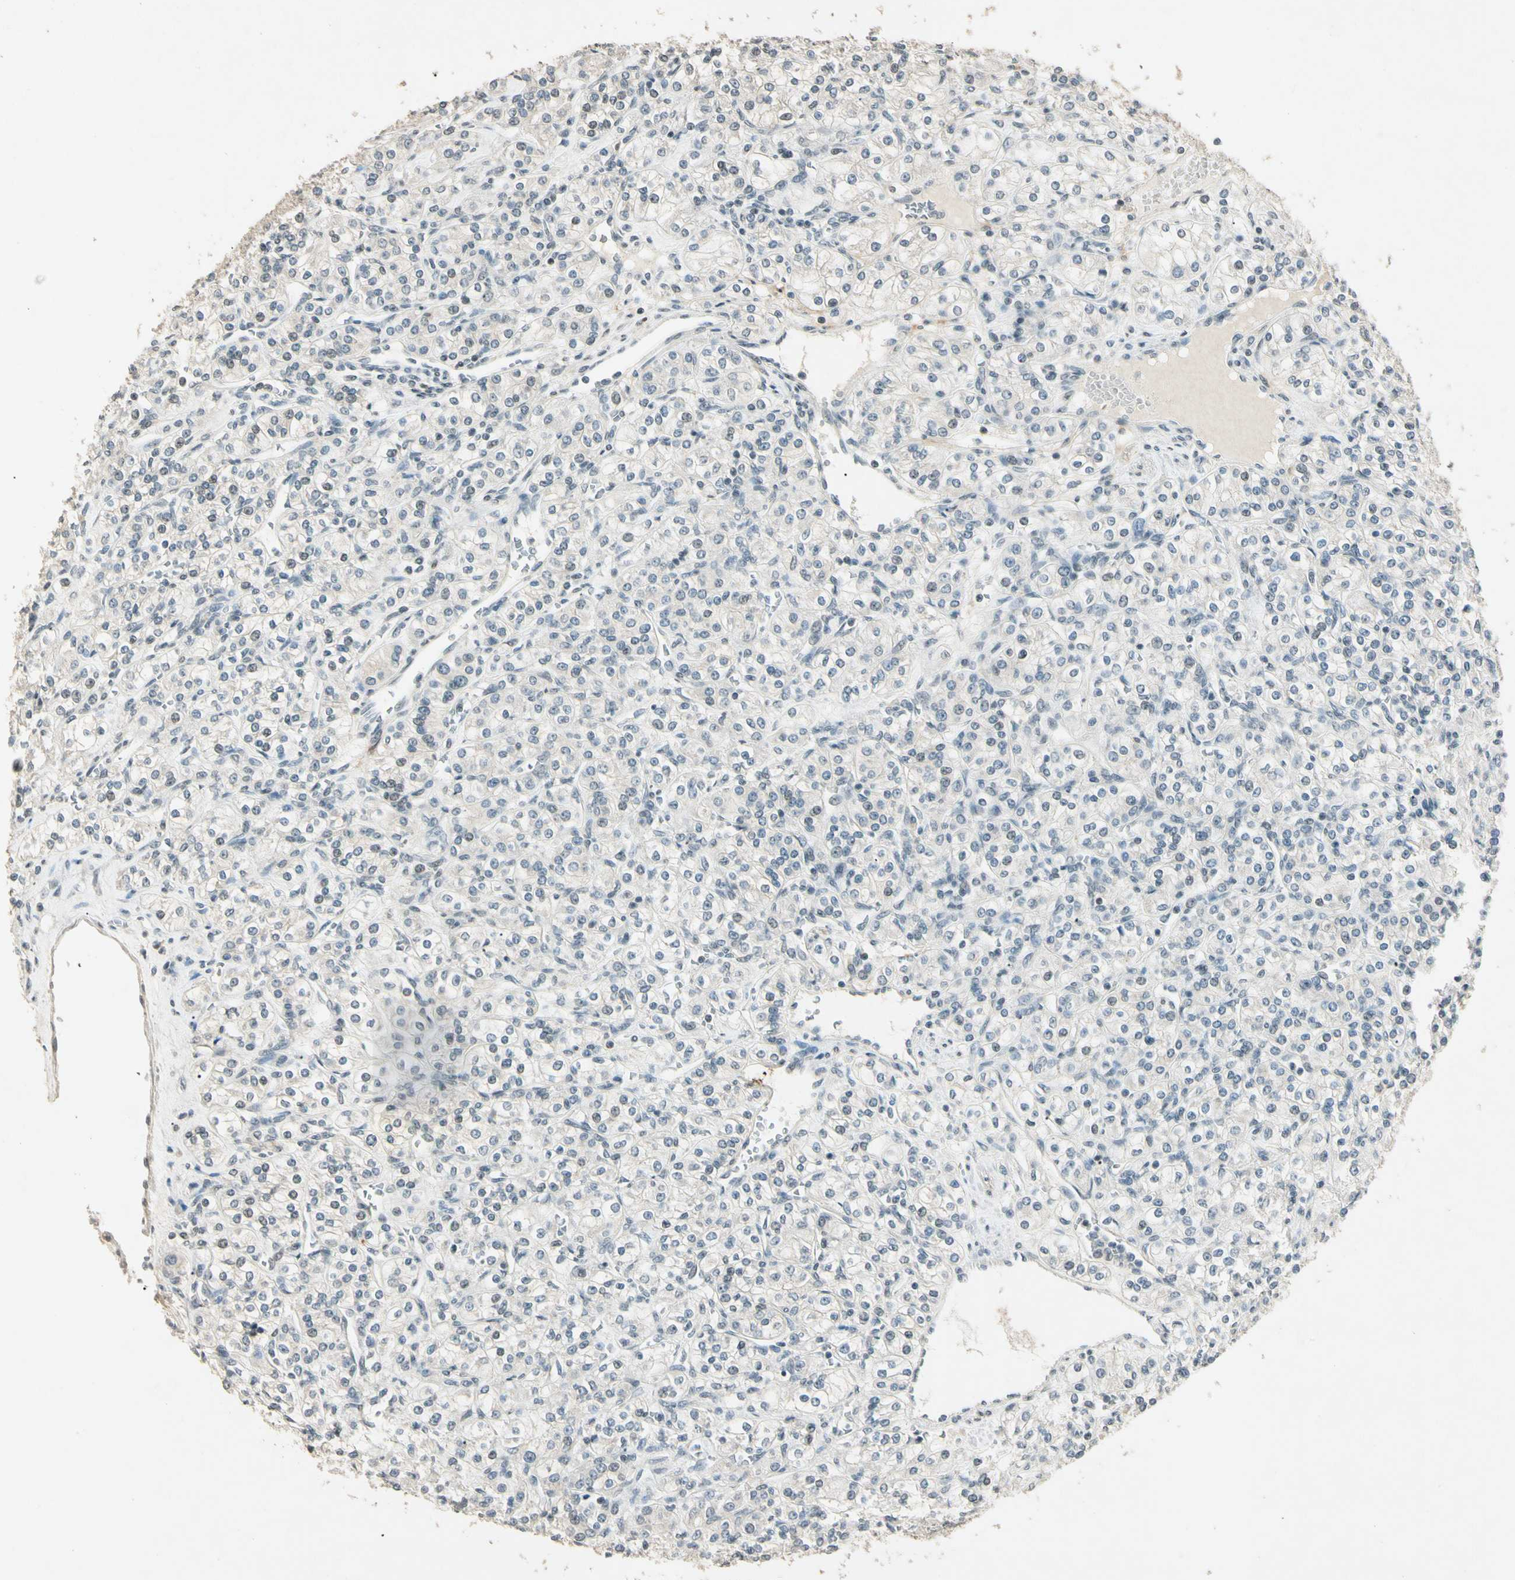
{"staining": {"intensity": "negative", "quantity": "none", "location": "none"}, "tissue": "renal cancer", "cell_type": "Tumor cells", "image_type": "cancer", "snomed": [{"axis": "morphology", "description": "Adenocarcinoma, NOS"}, {"axis": "topography", "description": "Kidney"}], "caption": "Tumor cells are negative for brown protein staining in renal cancer.", "gene": "ZBTB4", "patient": {"sex": "male", "age": 77}}